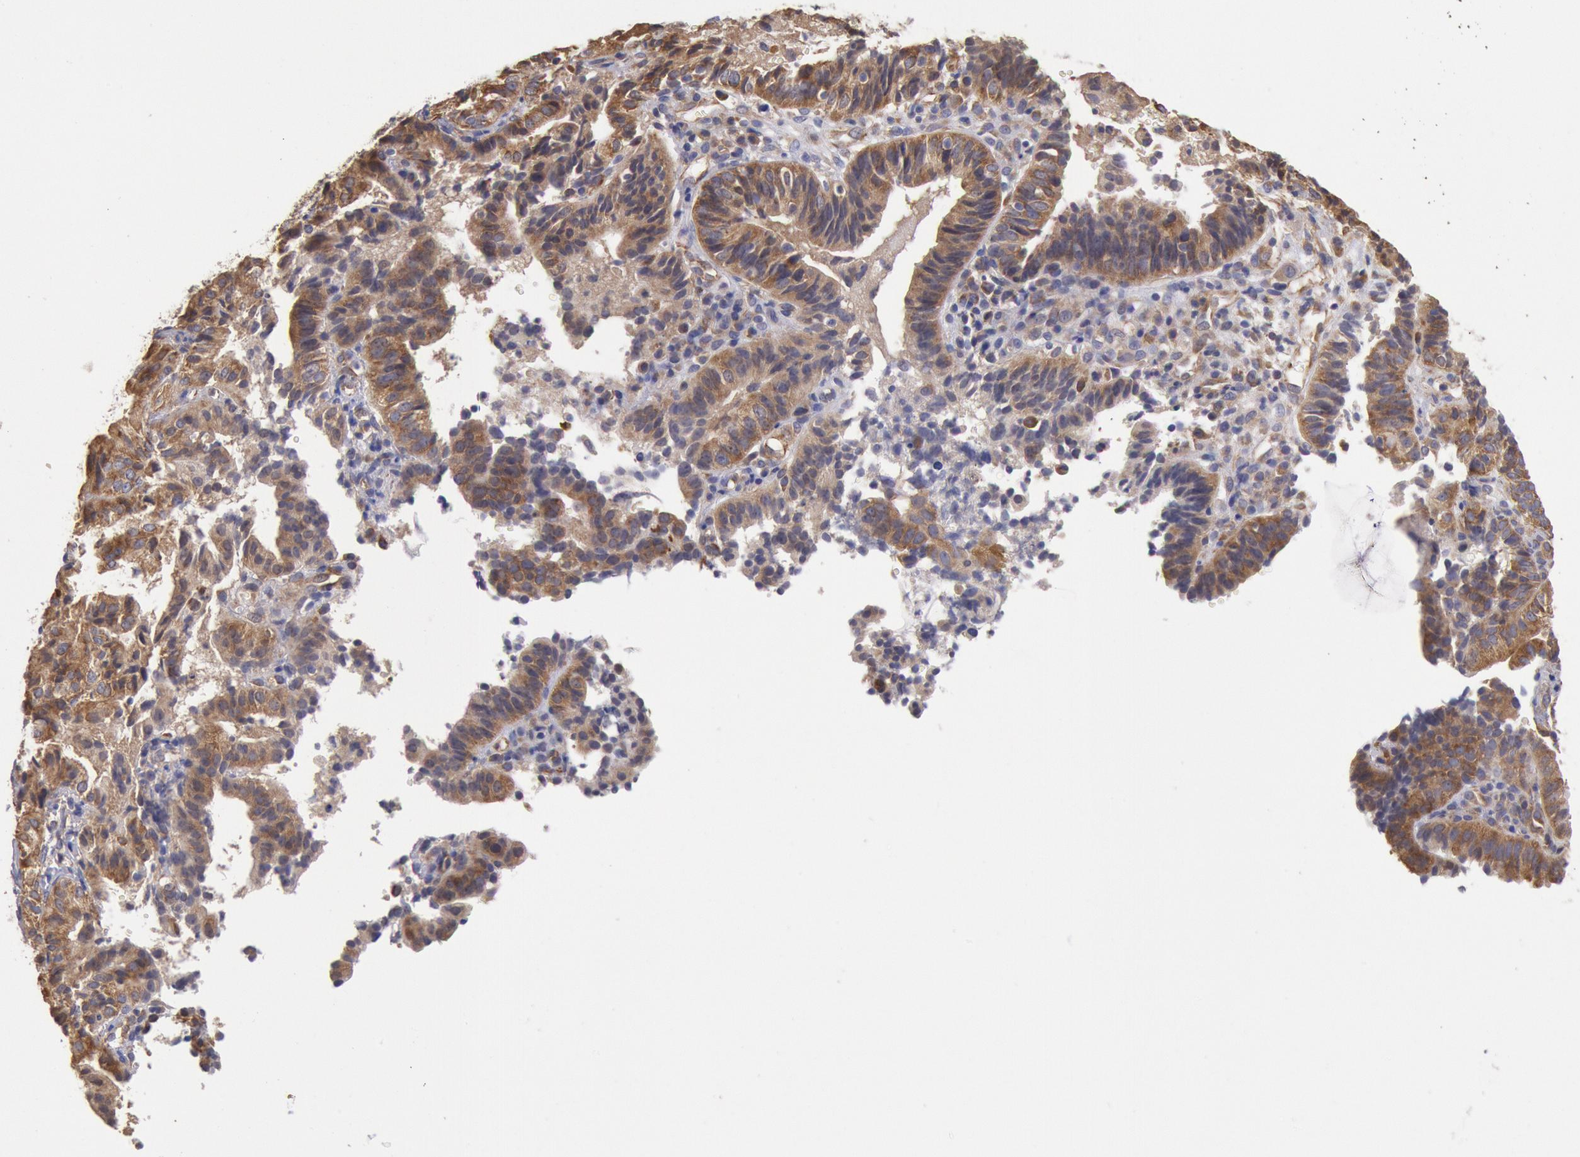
{"staining": {"intensity": "moderate", "quantity": ">75%", "location": "cytoplasmic/membranous"}, "tissue": "cervical cancer", "cell_type": "Tumor cells", "image_type": "cancer", "snomed": [{"axis": "morphology", "description": "Adenocarcinoma, NOS"}, {"axis": "topography", "description": "Cervix"}], "caption": "Moderate cytoplasmic/membranous expression is seen in about >75% of tumor cells in cervical cancer. The staining was performed using DAB to visualize the protein expression in brown, while the nuclei were stained in blue with hematoxylin (Magnification: 20x).", "gene": "DRG1", "patient": {"sex": "female", "age": 60}}